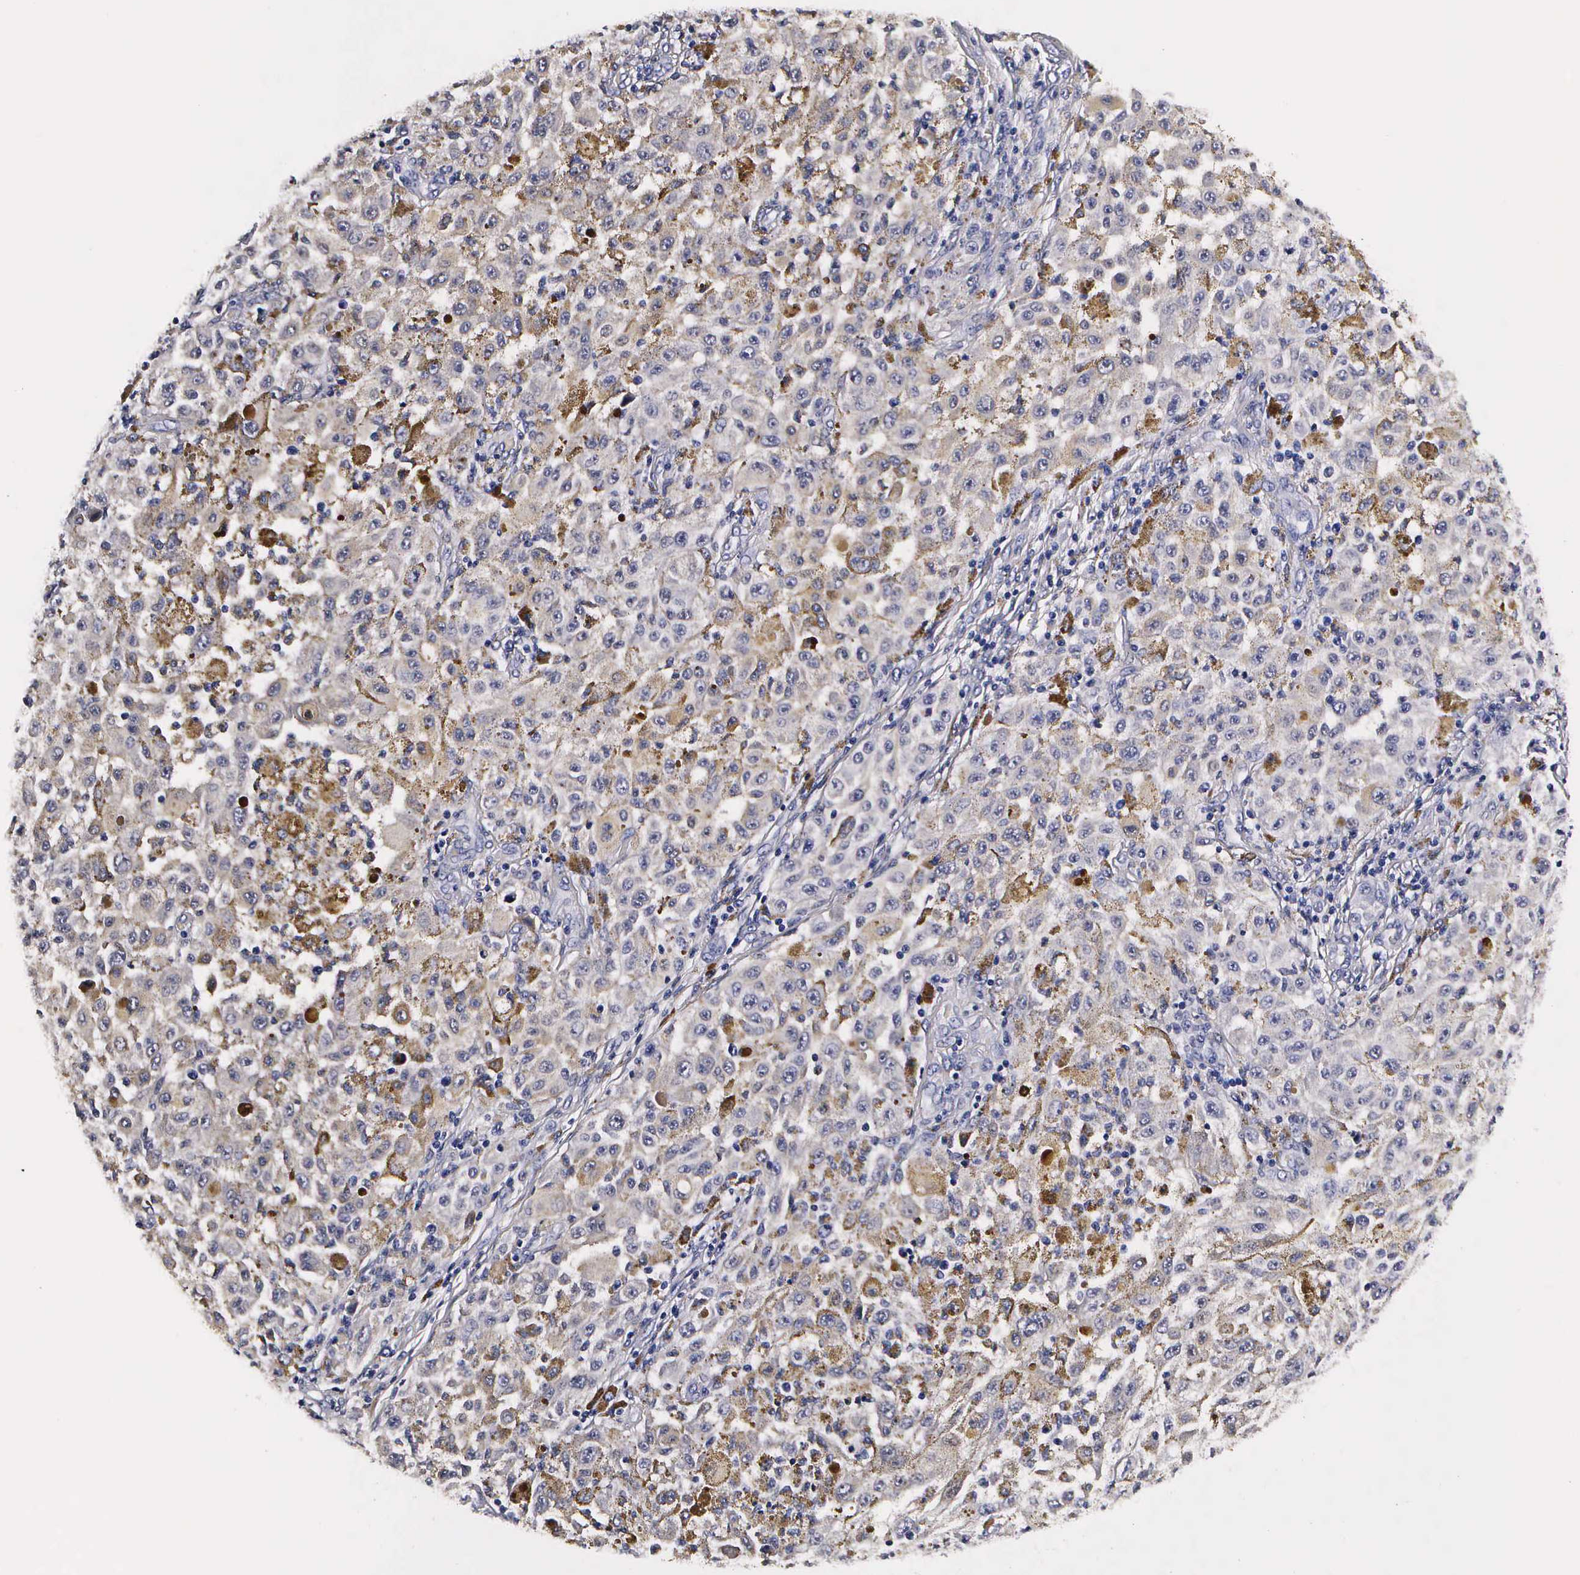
{"staining": {"intensity": "negative", "quantity": "none", "location": "none"}, "tissue": "melanoma", "cell_type": "Tumor cells", "image_type": "cancer", "snomed": [{"axis": "morphology", "description": "Malignant melanoma, NOS"}, {"axis": "topography", "description": "Skin"}], "caption": "Protein analysis of melanoma shows no significant expression in tumor cells. (Stains: DAB IHC with hematoxylin counter stain, Microscopy: brightfield microscopy at high magnification).", "gene": "RNASE6", "patient": {"sex": "female", "age": 64}}